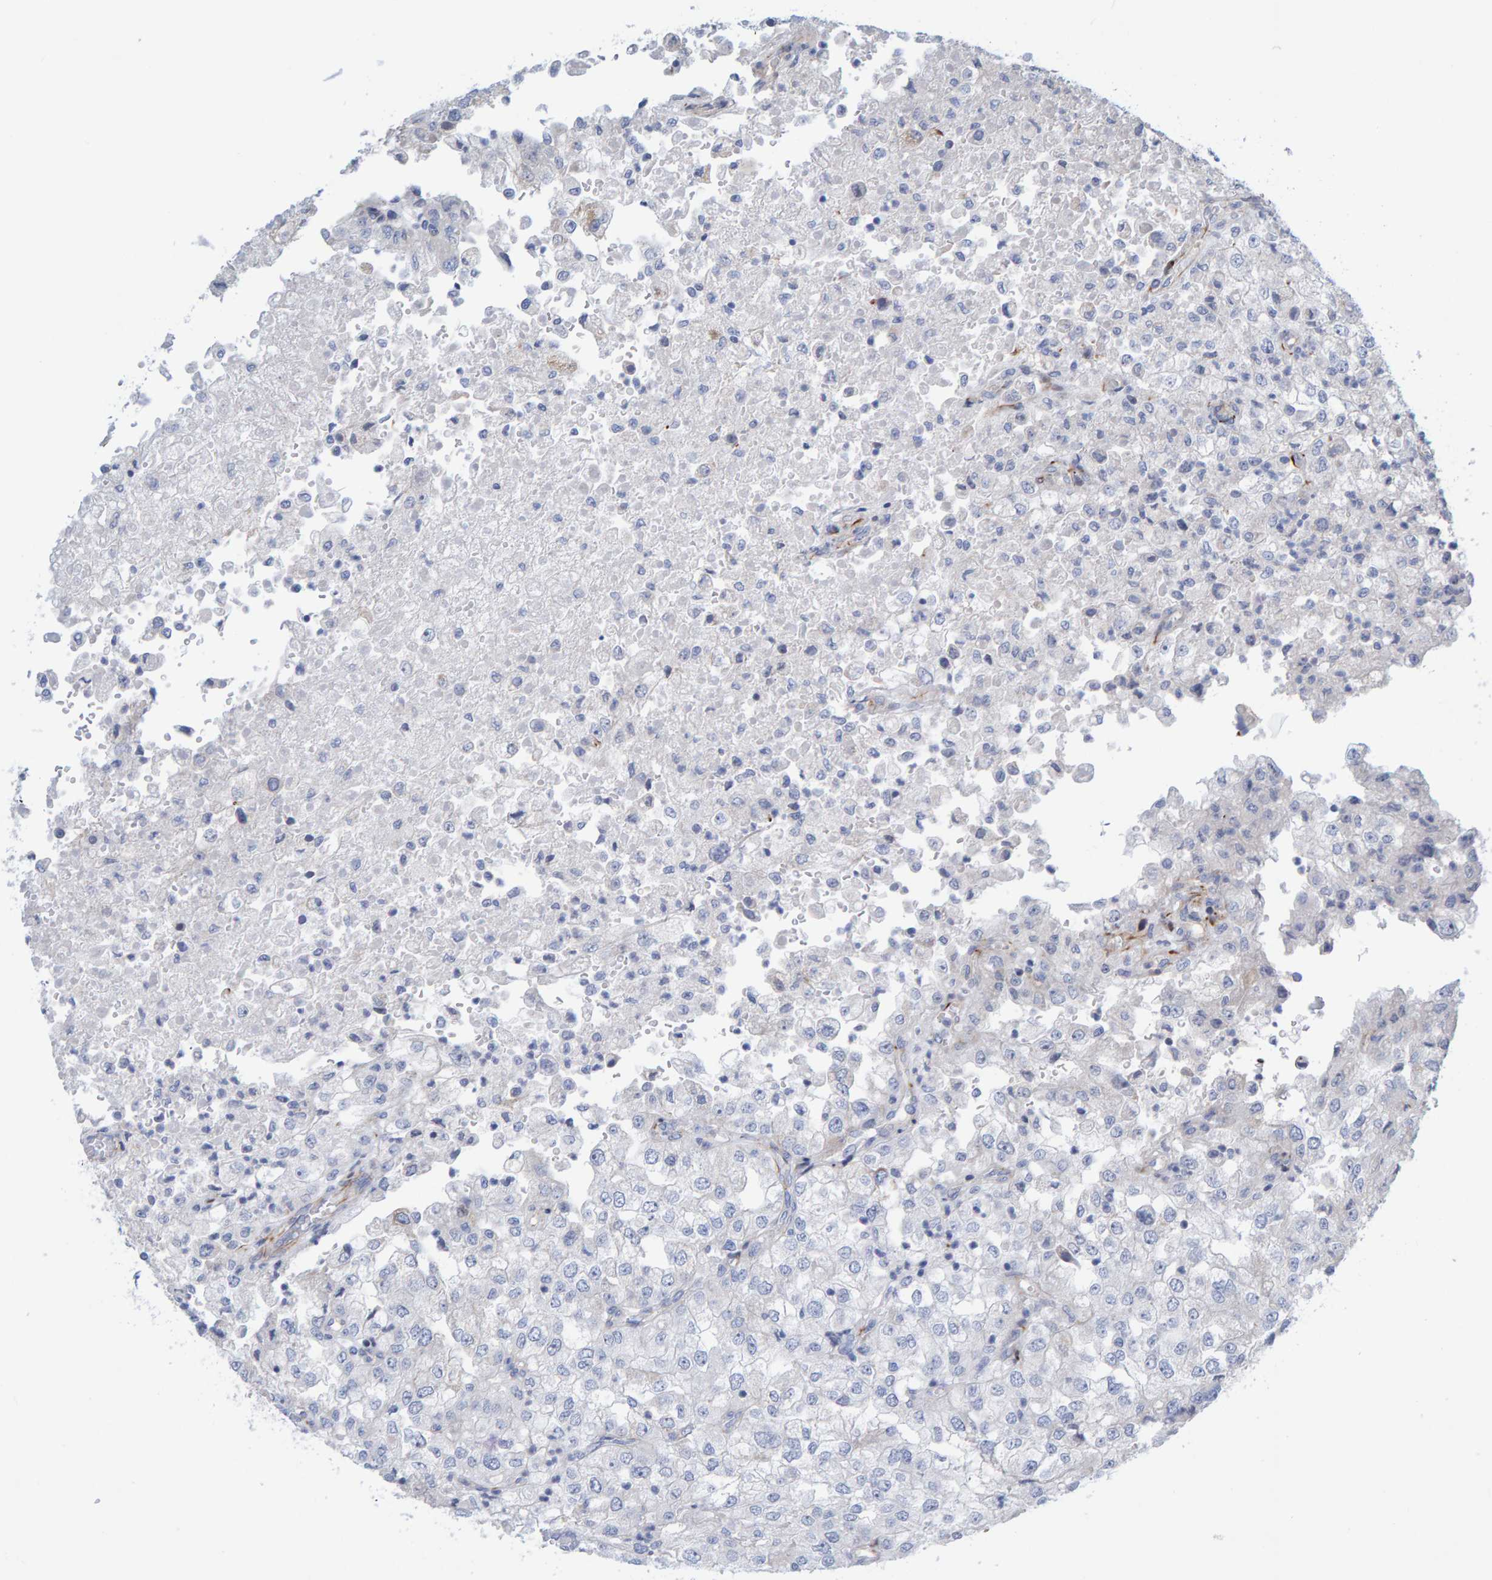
{"staining": {"intensity": "negative", "quantity": "none", "location": "none"}, "tissue": "renal cancer", "cell_type": "Tumor cells", "image_type": "cancer", "snomed": [{"axis": "morphology", "description": "Adenocarcinoma, NOS"}, {"axis": "topography", "description": "Kidney"}], "caption": "Protein analysis of renal cancer (adenocarcinoma) exhibits no significant expression in tumor cells.", "gene": "POLG2", "patient": {"sex": "female", "age": 54}}